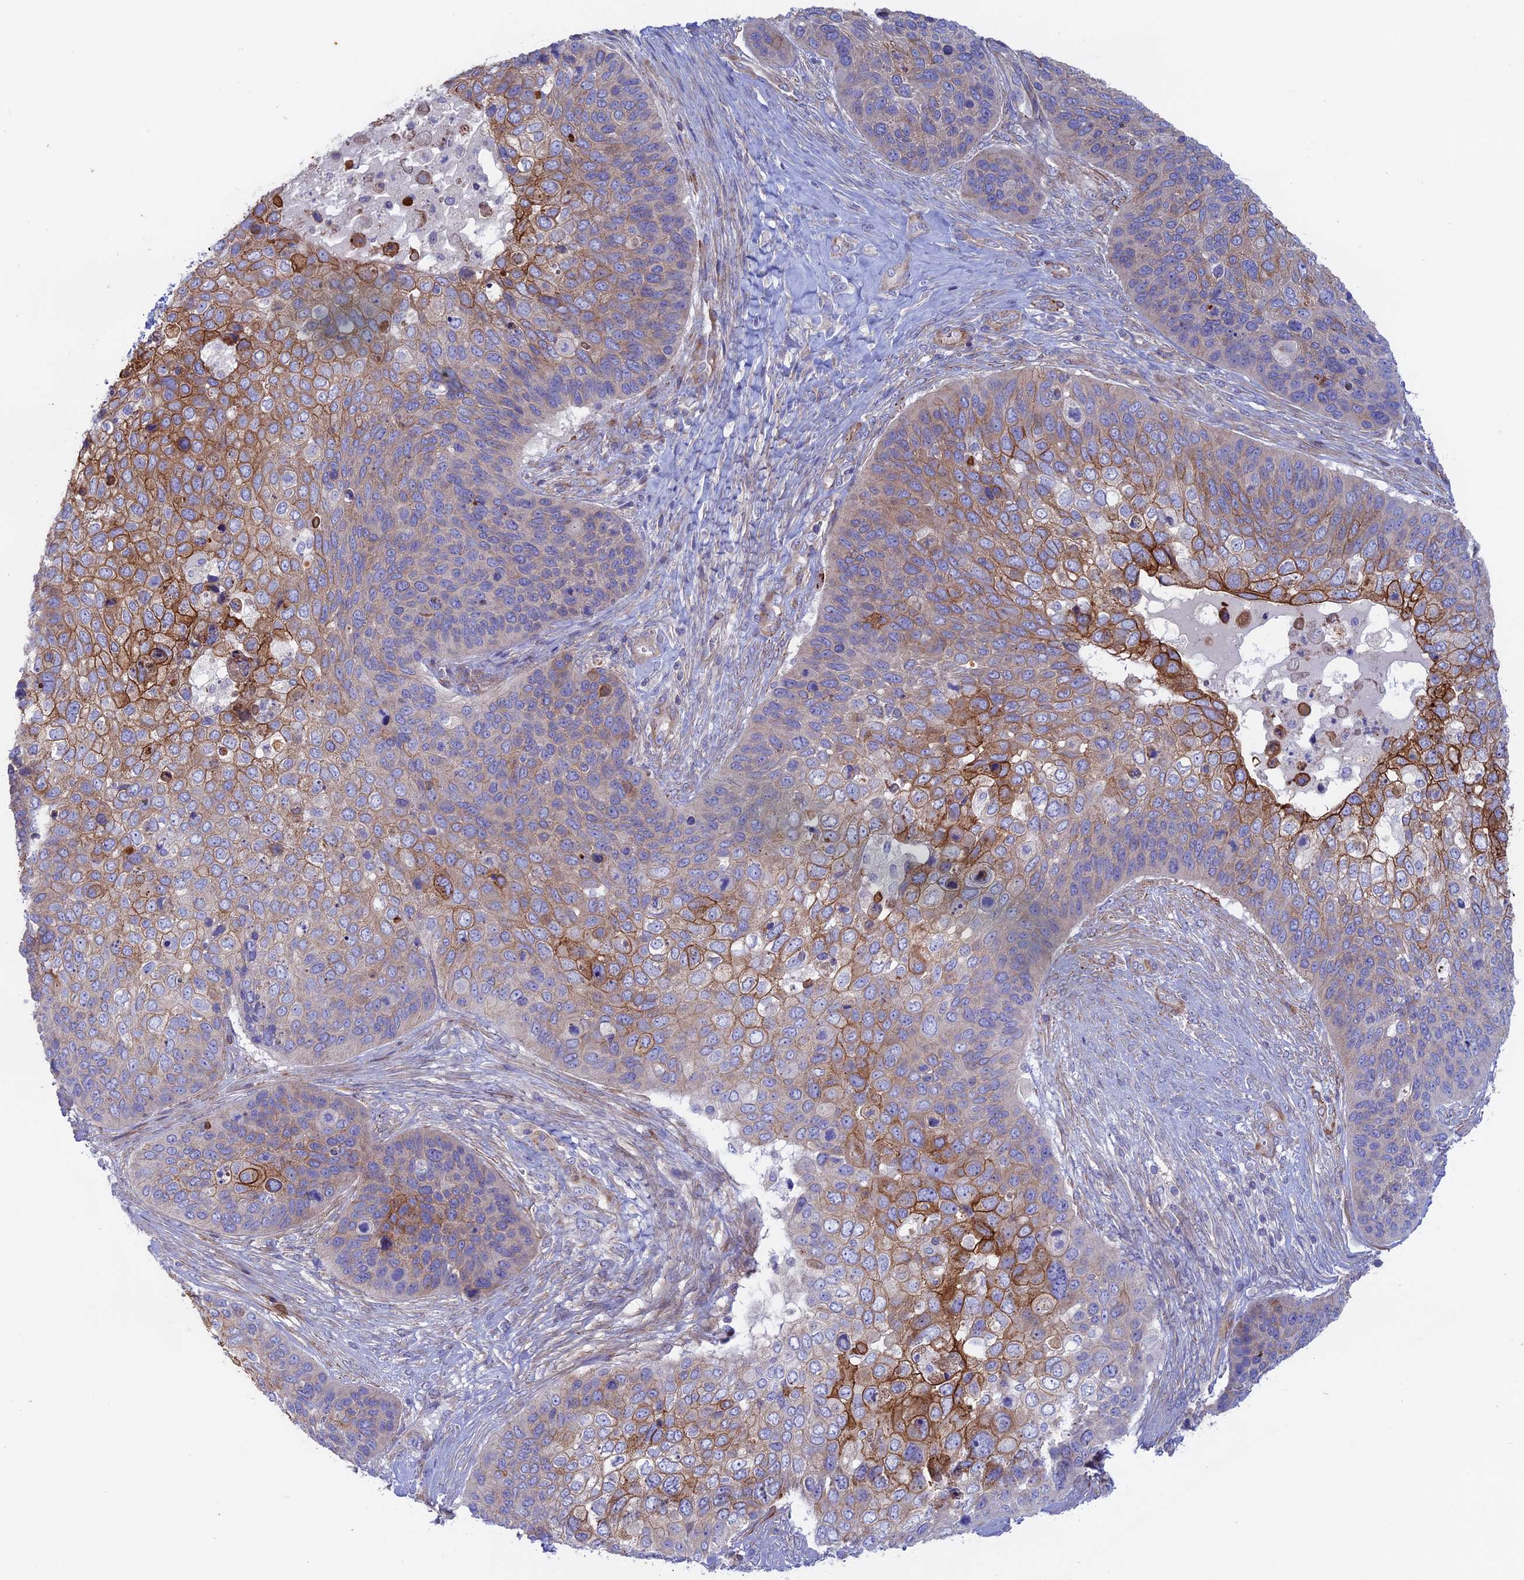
{"staining": {"intensity": "strong", "quantity": "<25%", "location": "cytoplasmic/membranous"}, "tissue": "skin cancer", "cell_type": "Tumor cells", "image_type": "cancer", "snomed": [{"axis": "morphology", "description": "Basal cell carcinoma"}, {"axis": "topography", "description": "Skin"}], "caption": "A medium amount of strong cytoplasmic/membranous positivity is seen in about <25% of tumor cells in skin cancer (basal cell carcinoma) tissue.", "gene": "MYO5B", "patient": {"sex": "female", "age": 74}}